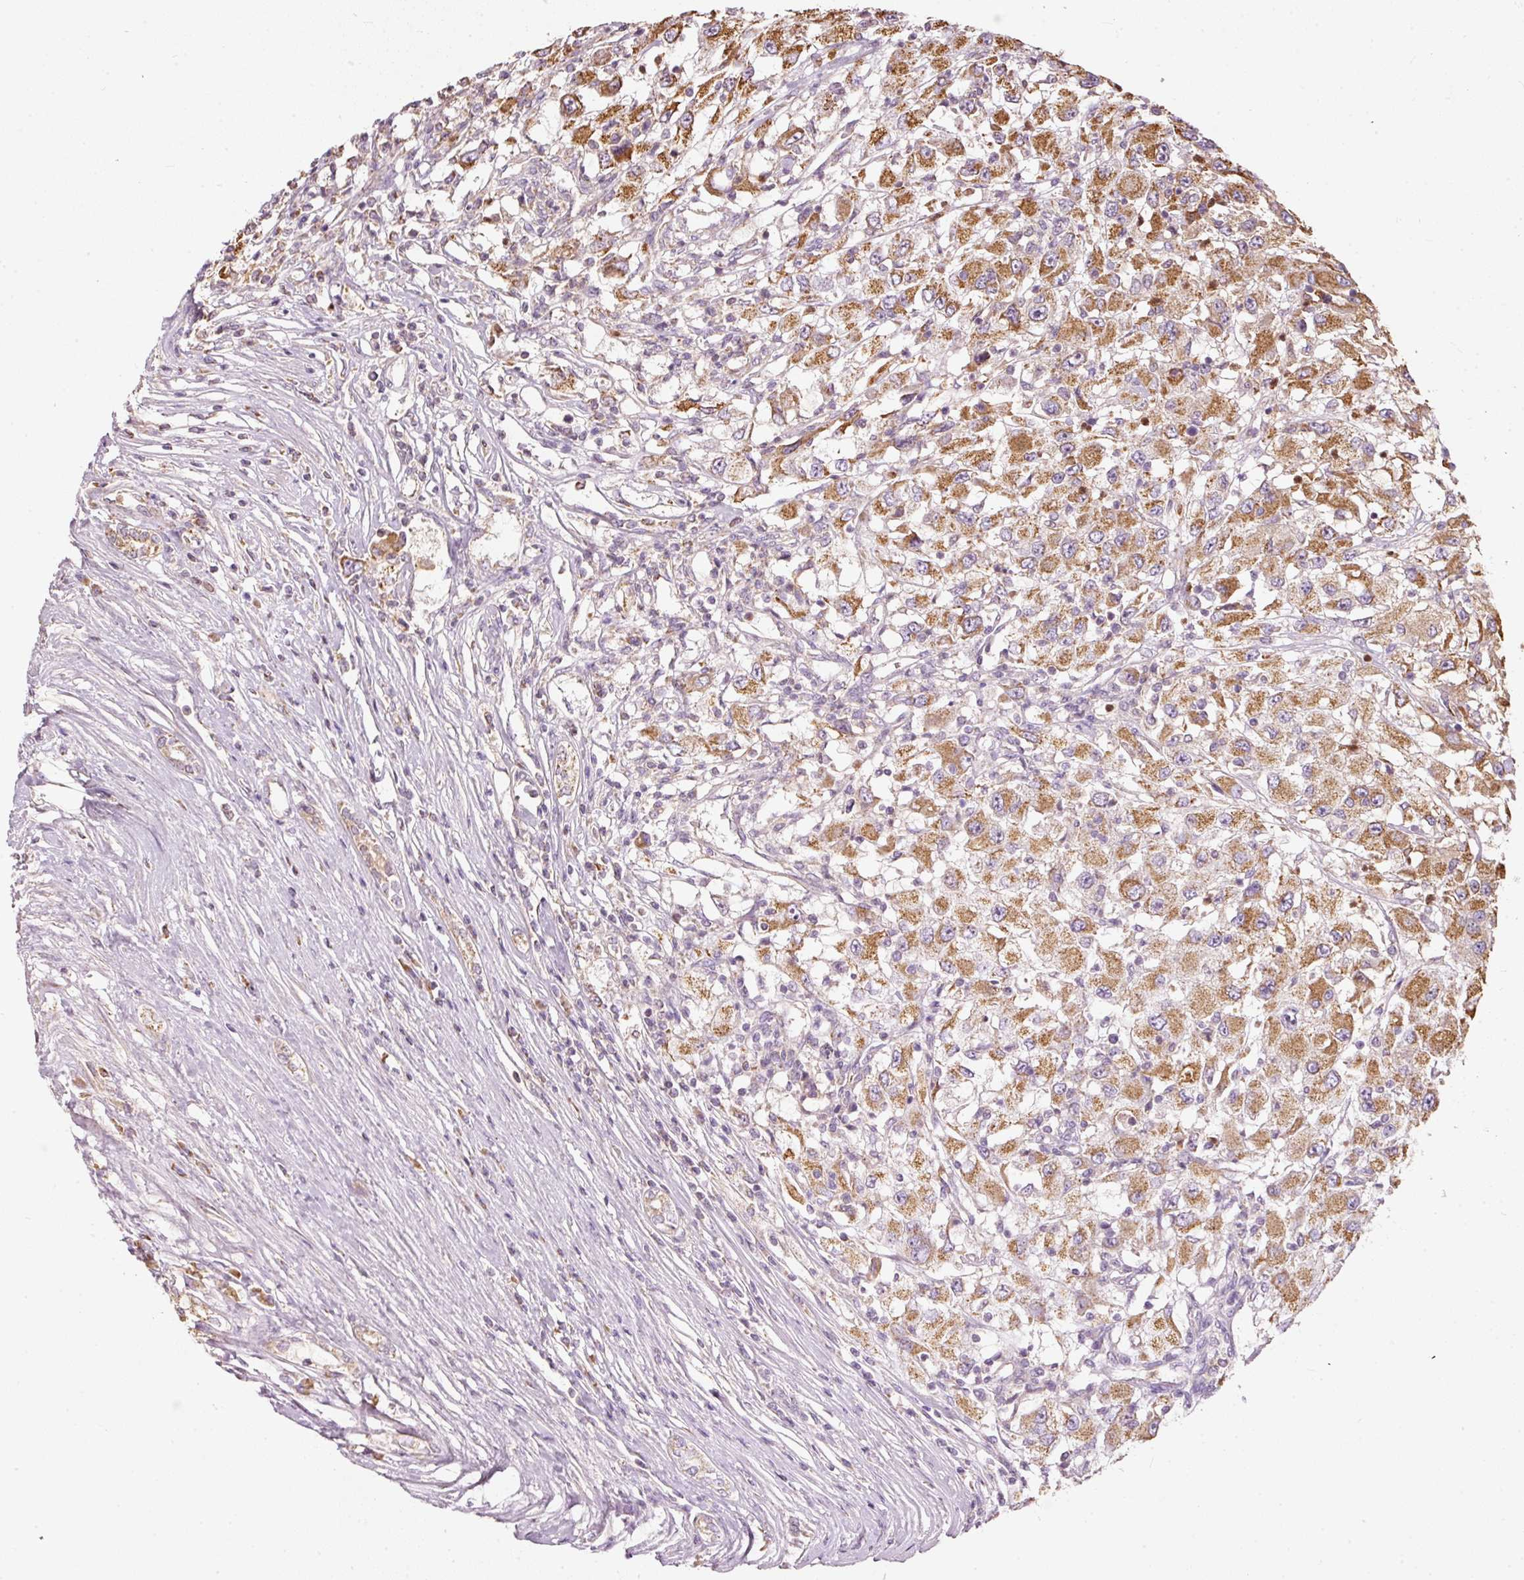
{"staining": {"intensity": "moderate", "quantity": ">75%", "location": "cytoplasmic/membranous"}, "tissue": "renal cancer", "cell_type": "Tumor cells", "image_type": "cancer", "snomed": [{"axis": "morphology", "description": "Adenocarcinoma, NOS"}, {"axis": "topography", "description": "Kidney"}], "caption": "IHC of human renal cancer shows medium levels of moderate cytoplasmic/membranous positivity in approximately >75% of tumor cells.", "gene": "PSENEN", "patient": {"sex": "female", "age": 67}}